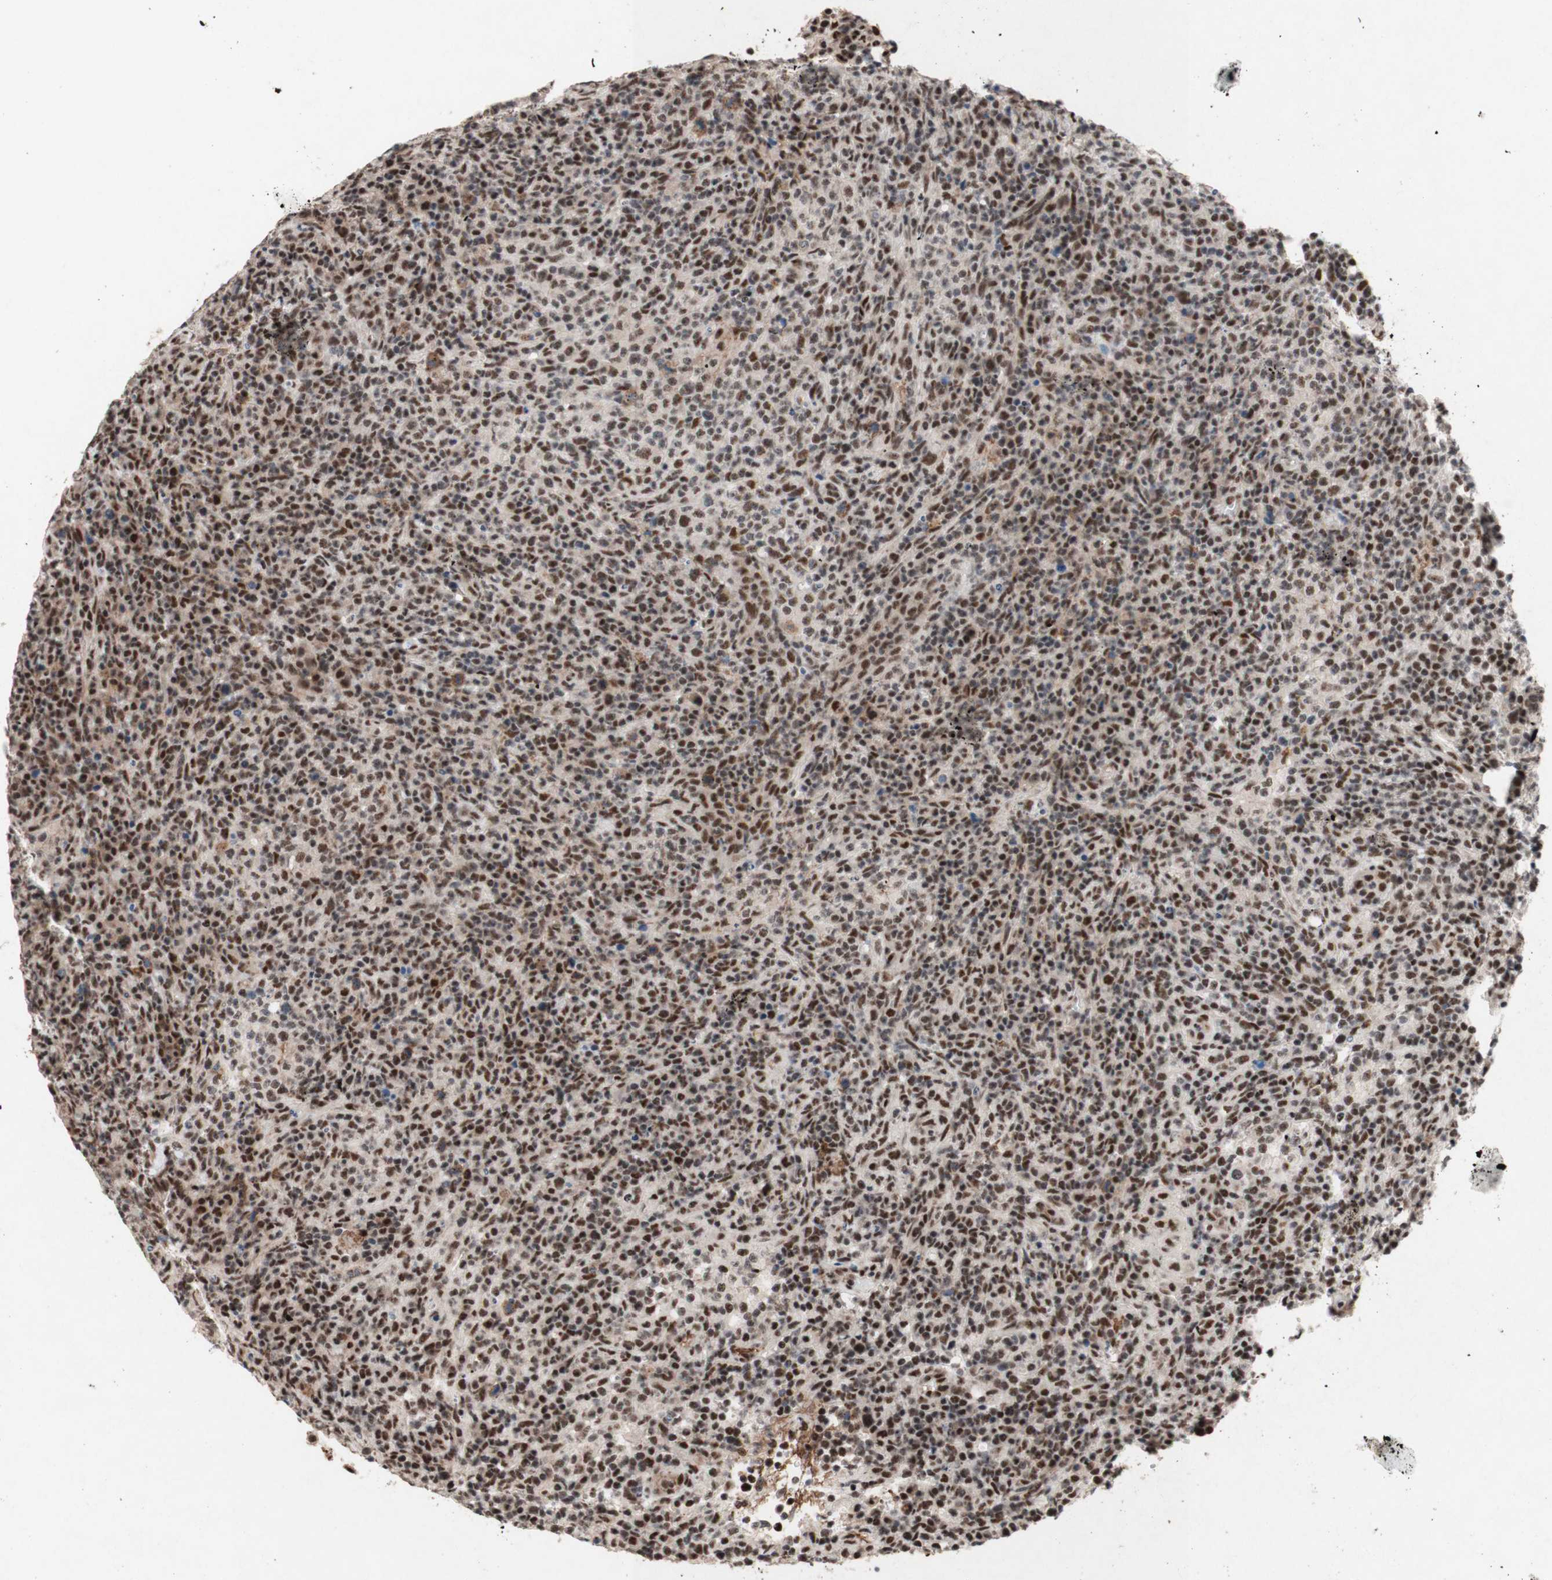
{"staining": {"intensity": "strong", "quantity": ">75%", "location": "nuclear"}, "tissue": "lymphoma", "cell_type": "Tumor cells", "image_type": "cancer", "snomed": [{"axis": "morphology", "description": "Malignant lymphoma, non-Hodgkin's type, High grade"}, {"axis": "topography", "description": "Lymph node"}], "caption": "Protein analysis of lymphoma tissue demonstrates strong nuclear expression in approximately >75% of tumor cells.", "gene": "TLE1", "patient": {"sex": "female", "age": 76}}